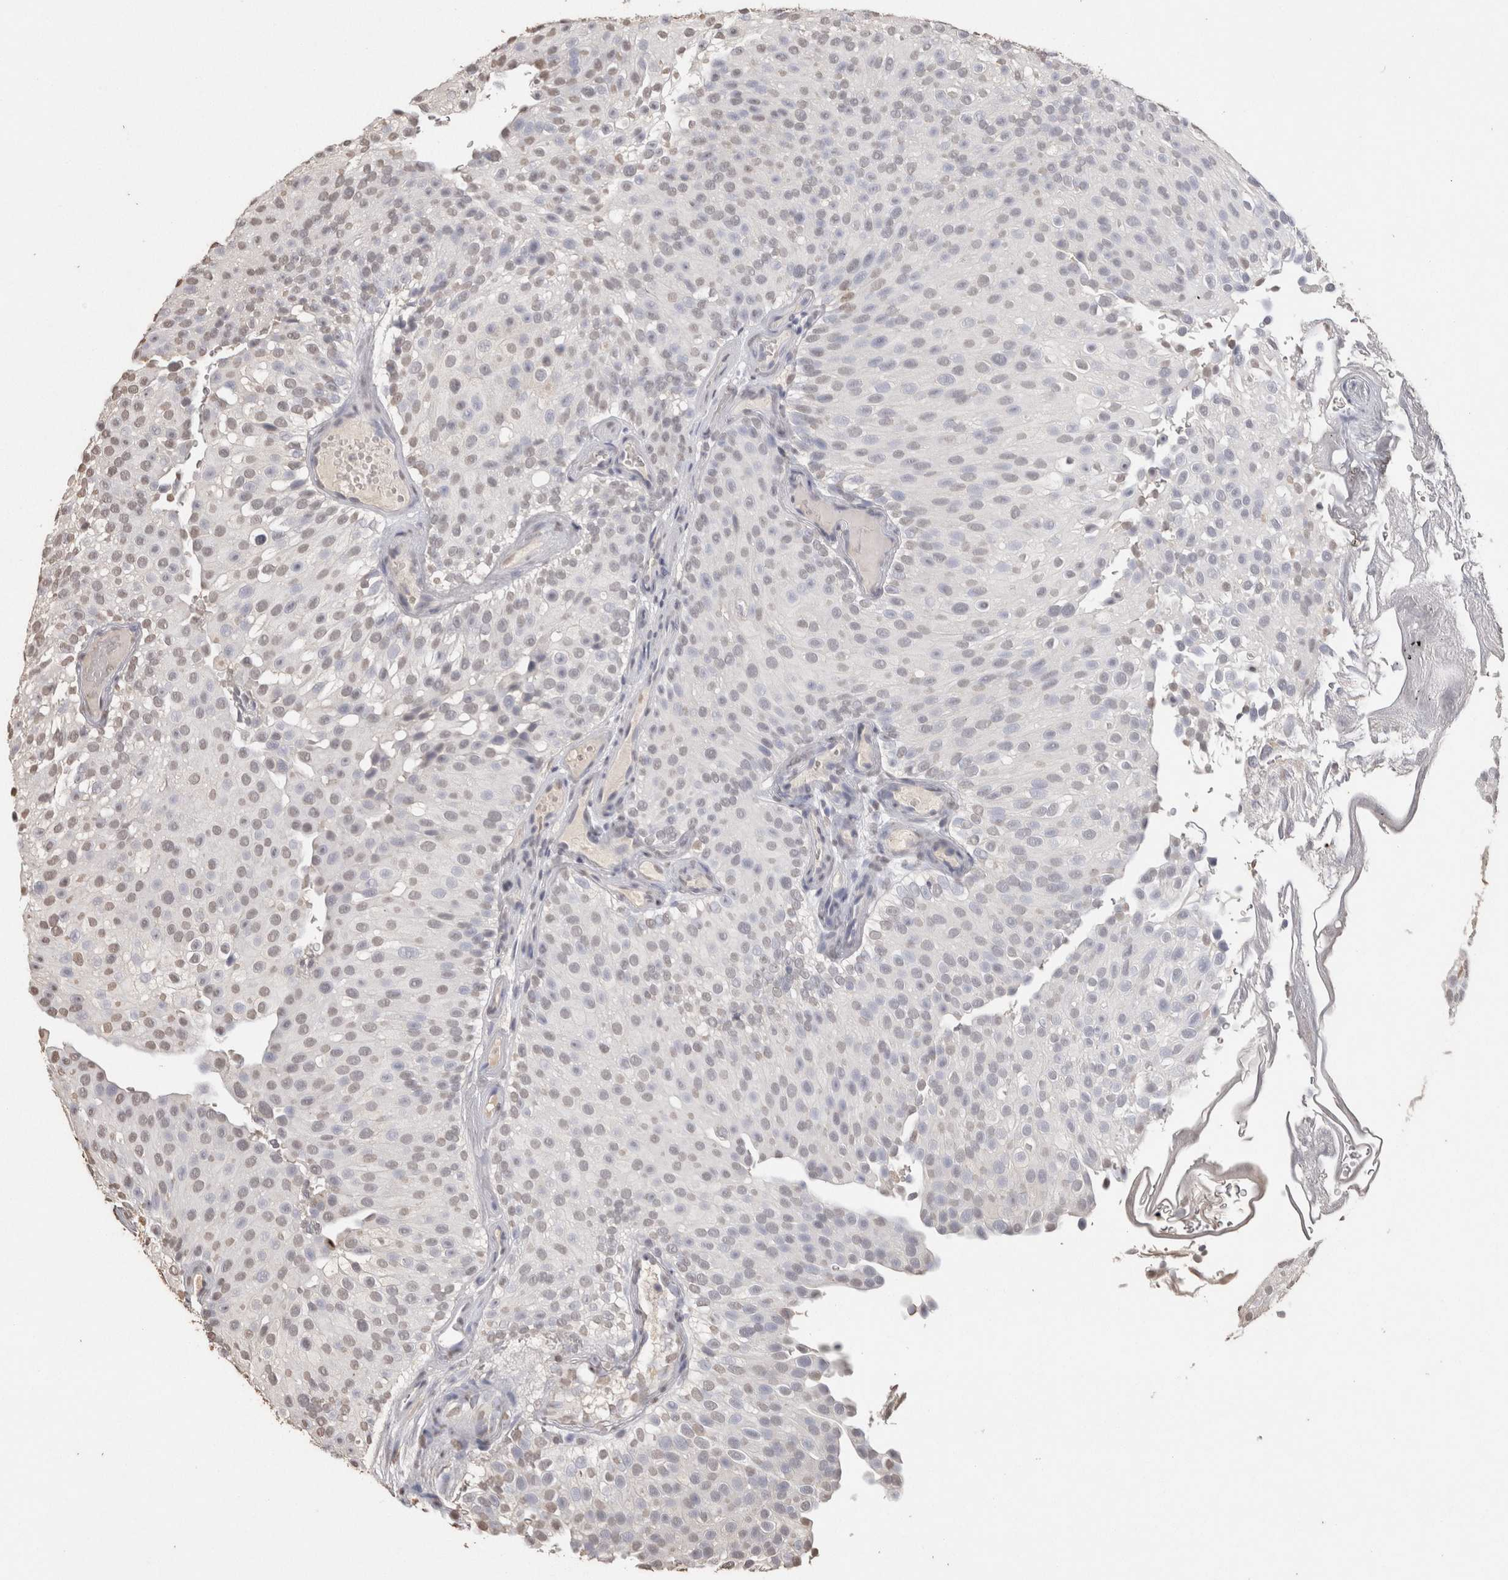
{"staining": {"intensity": "weak", "quantity": "<25%", "location": "nuclear"}, "tissue": "urothelial cancer", "cell_type": "Tumor cells", "image_type": "cancer", "snomed": [{"axis": "morphology", "description": "Urothelial carcinoma, Low grade"}, {"axis": "topography", "description": "Urinary bladder"}], "caption": "A photomicrograph of human low-grade urothelial carcinoma is negative for staining in tumor cells.", "gene": "LGALS2", "patient": {"sex": "male", "age": 78}}